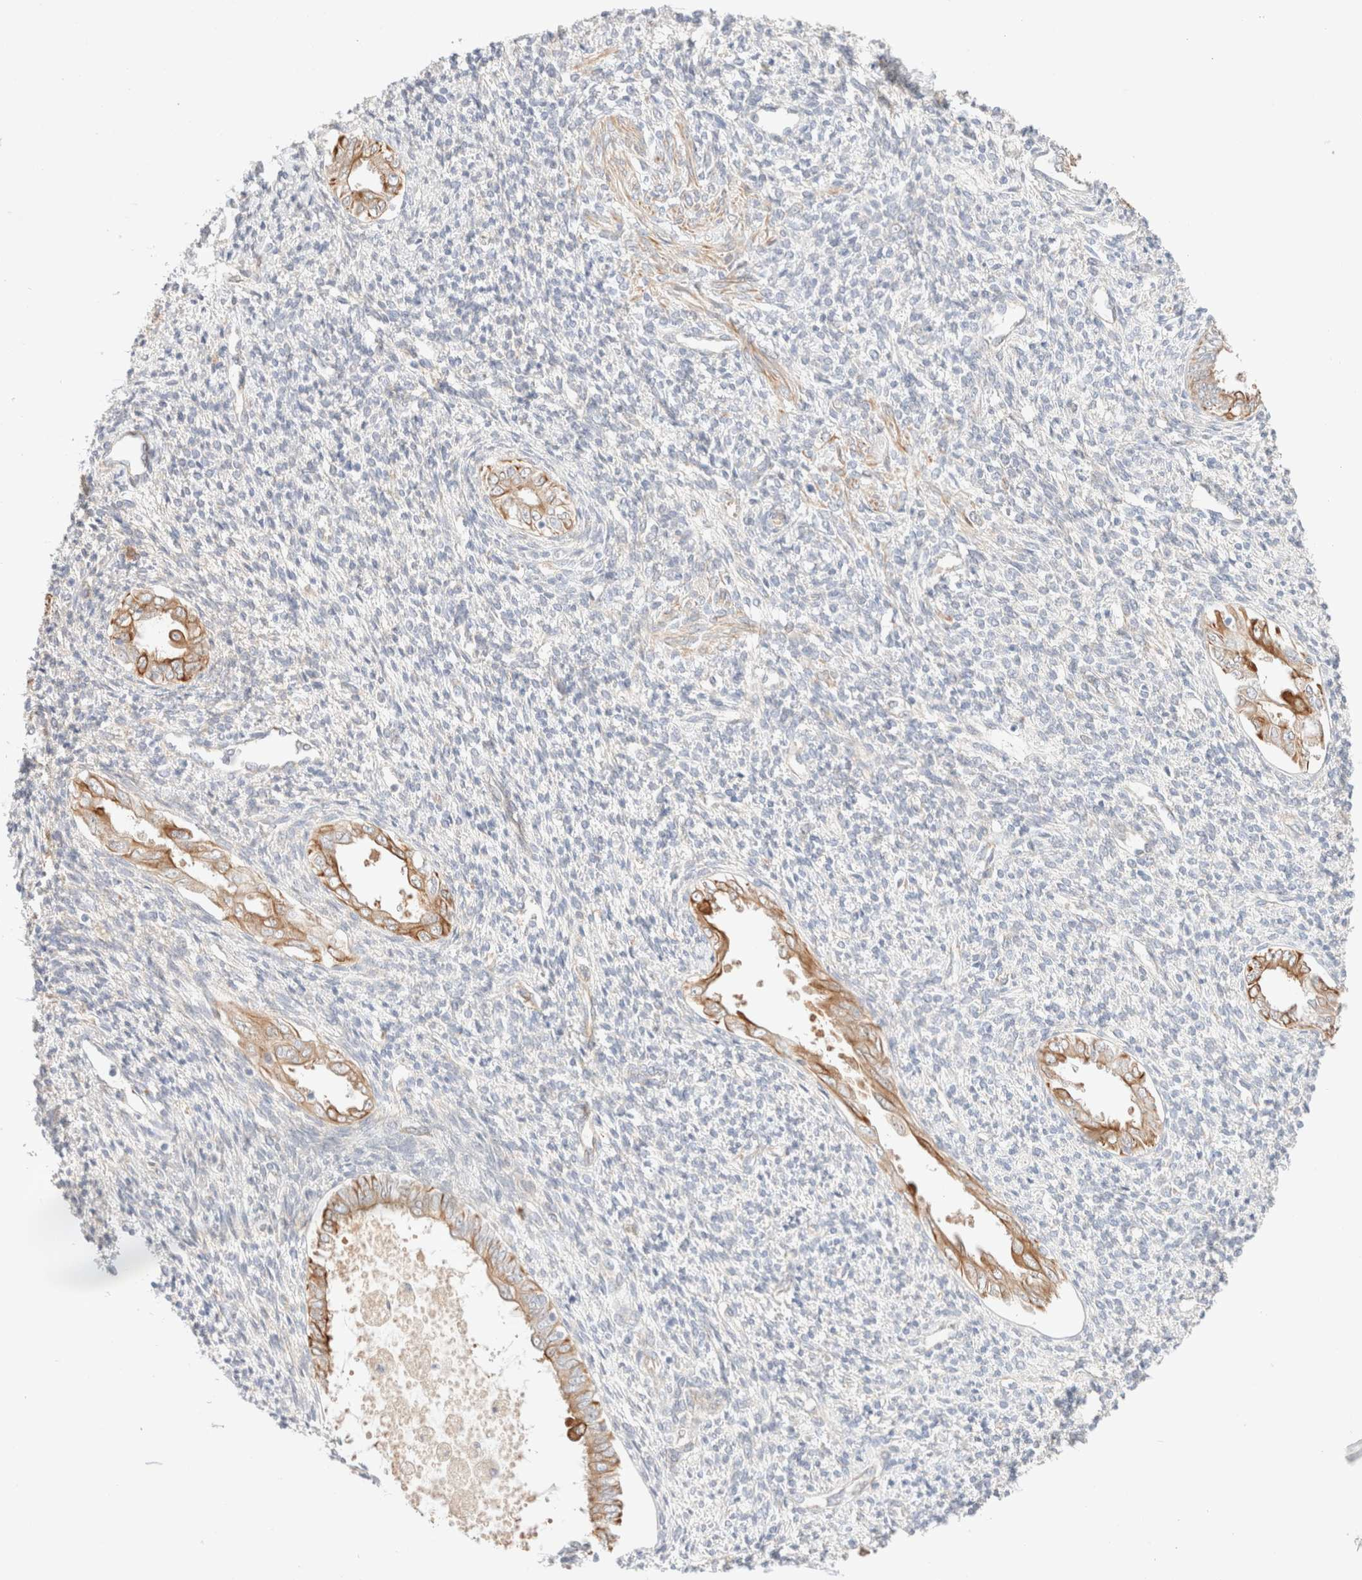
{"staining": {"intensity": "negative", "quantity": "none", "location": "none"}, "tissue": "endometrium", "cell_type": "Cells in endometrial stroma", "image_type": "normal", "snomed": [{"axis": "morphology", "description": "Normal tissue, NOS"}, {"axis": "topography", "description": "Endometrium"}], "caption": "IHC micrograph of normal endometrium: endometrium stained with DAB (3,3'-diaminobenzidine) reveals no significant protein positivity in cells in endometrial stroma. (Brightfield microscopy of DAB IHC at high magnification).", "gene": "NIBAN2", "patient": {"sex": "female", "age": 66}}